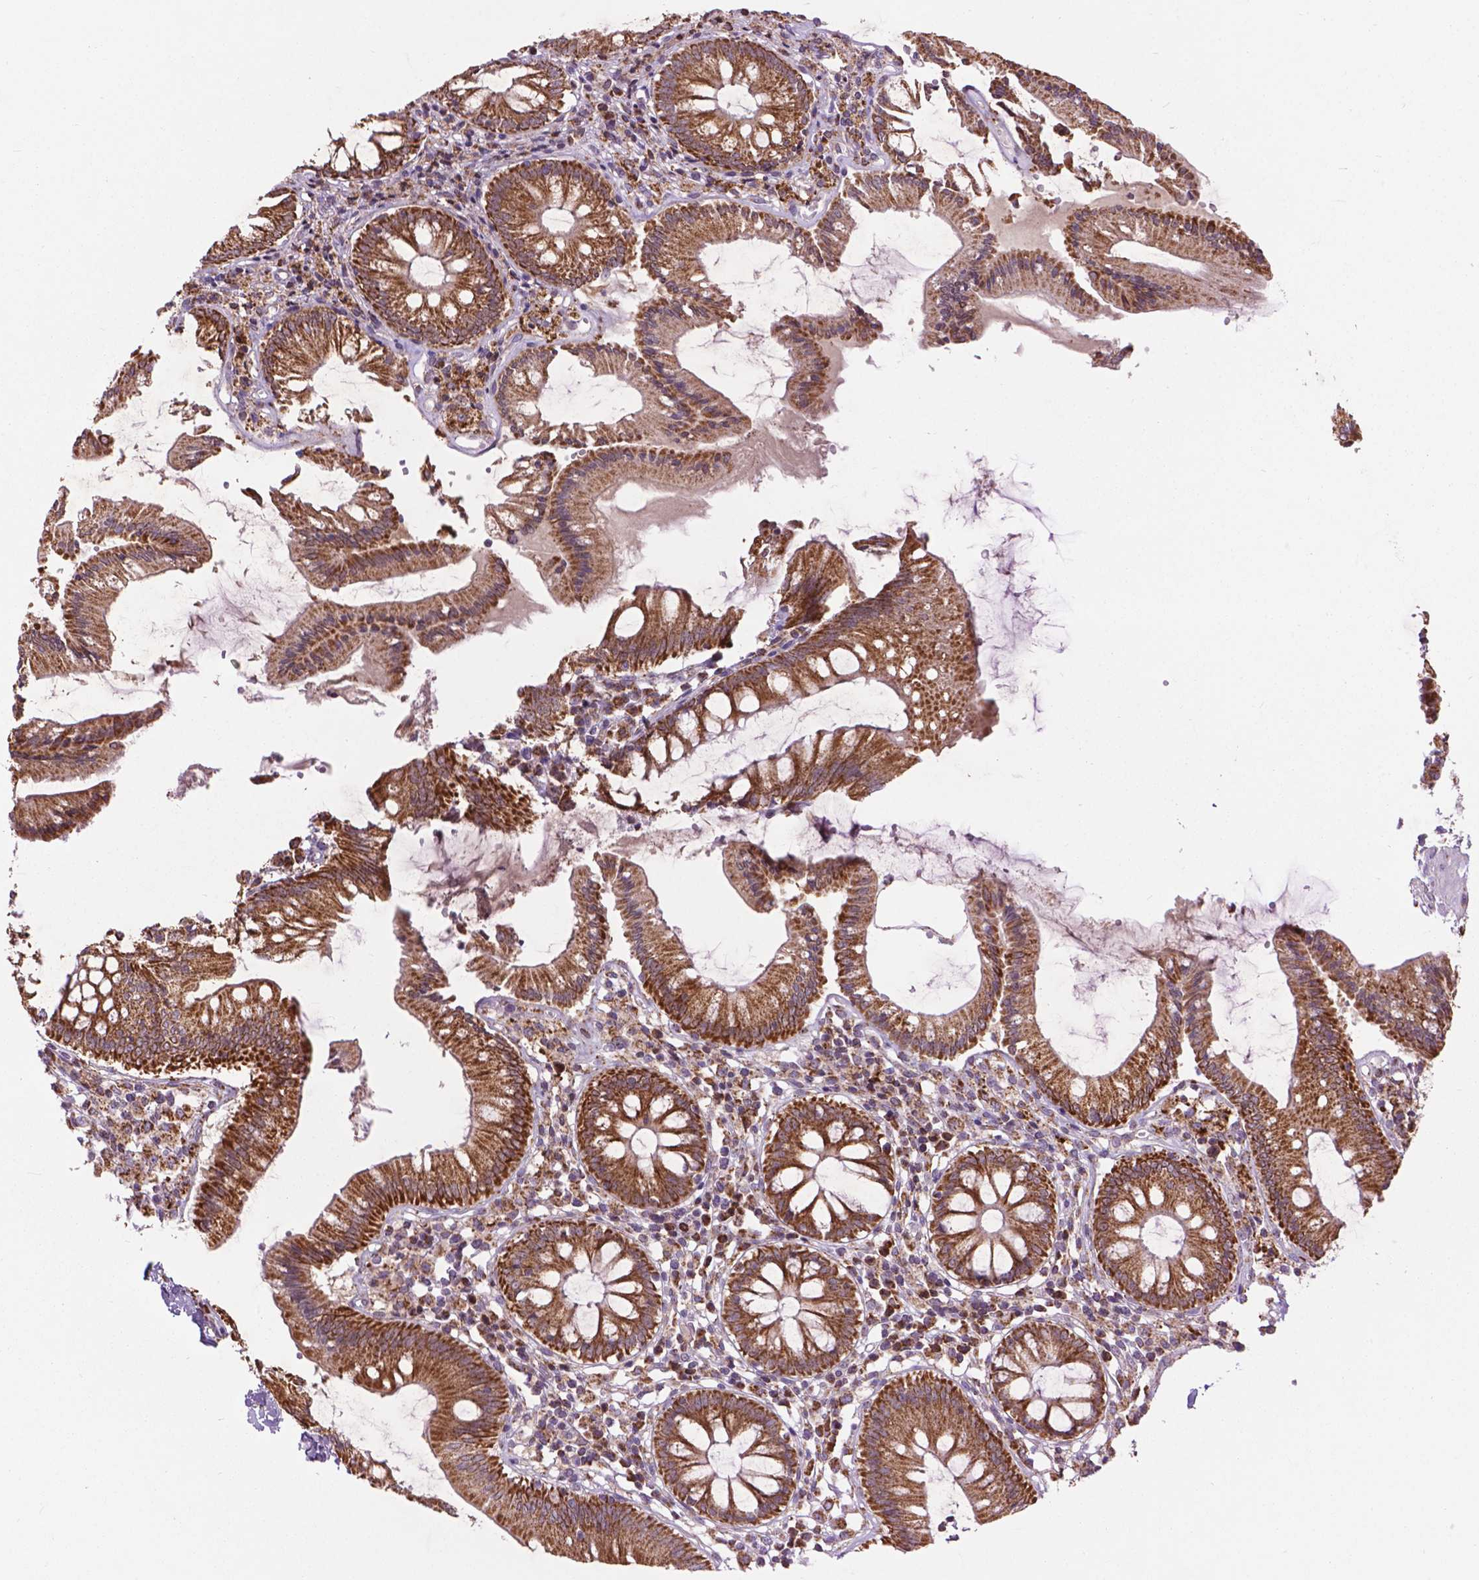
{"staining": {"intensity": "weak", "quantity": "25%-75%", "location": "cytoplasmic/membranous"}, "tissue": "colon", "cell_type": "Endothelial cells", "image_type": "normal", "snomed": [{"axis": "morphology", "description": "Normal tissue, NOS"}, {"axis": "morphology", "description": "Adenocarcinoma, NOS"}, {"axis": "topography", "description": "Colon"}], "caption": "Protein expression analysis of benign human colon reveals weak cytoplasmic/membranous positivity in about 25%-75% of endothelial cells.", "gene": "PYCR3", "patient": {"sex": "male", "age": 83}}